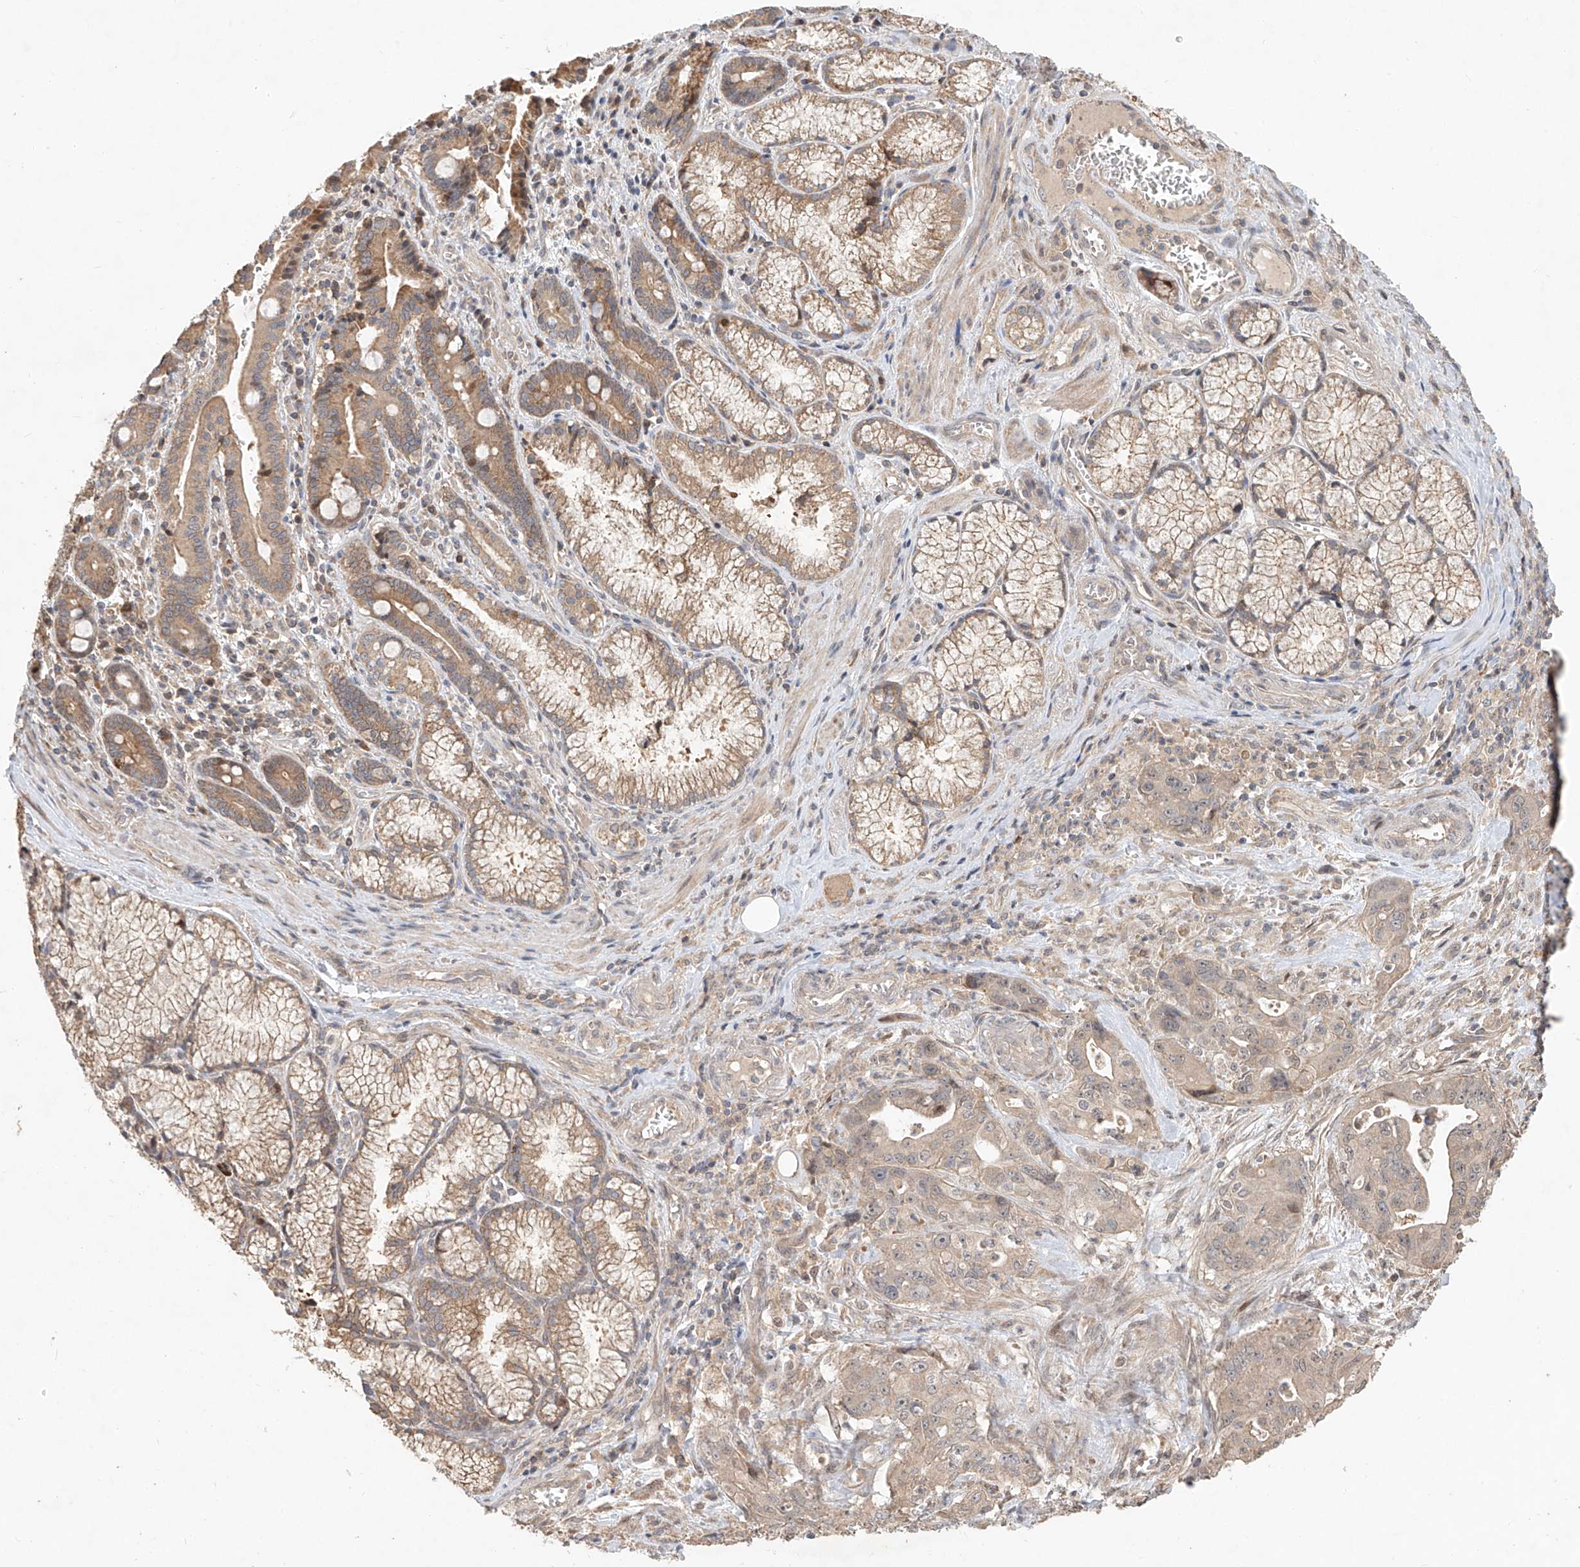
{"staining": {"intensity": "negative", "quantity": "none", "location": "none"}, "tissue": "pancreatic cancer", "cell_type": "Tumor cells", "image_type": "cancer", "snomed": [{"axis": "morphology", "description": "Adenocarcinoma, NOS"}, {"axis": "topography", "description": "Pancreas"}], "caption": "Immunohistochemistry (IHC) of human pancreatic cancer (adenocarcinoma) shows no staining in tumor cells.", "gene": "TMEM61", "patient": {"sex": "male", "age": 70}}